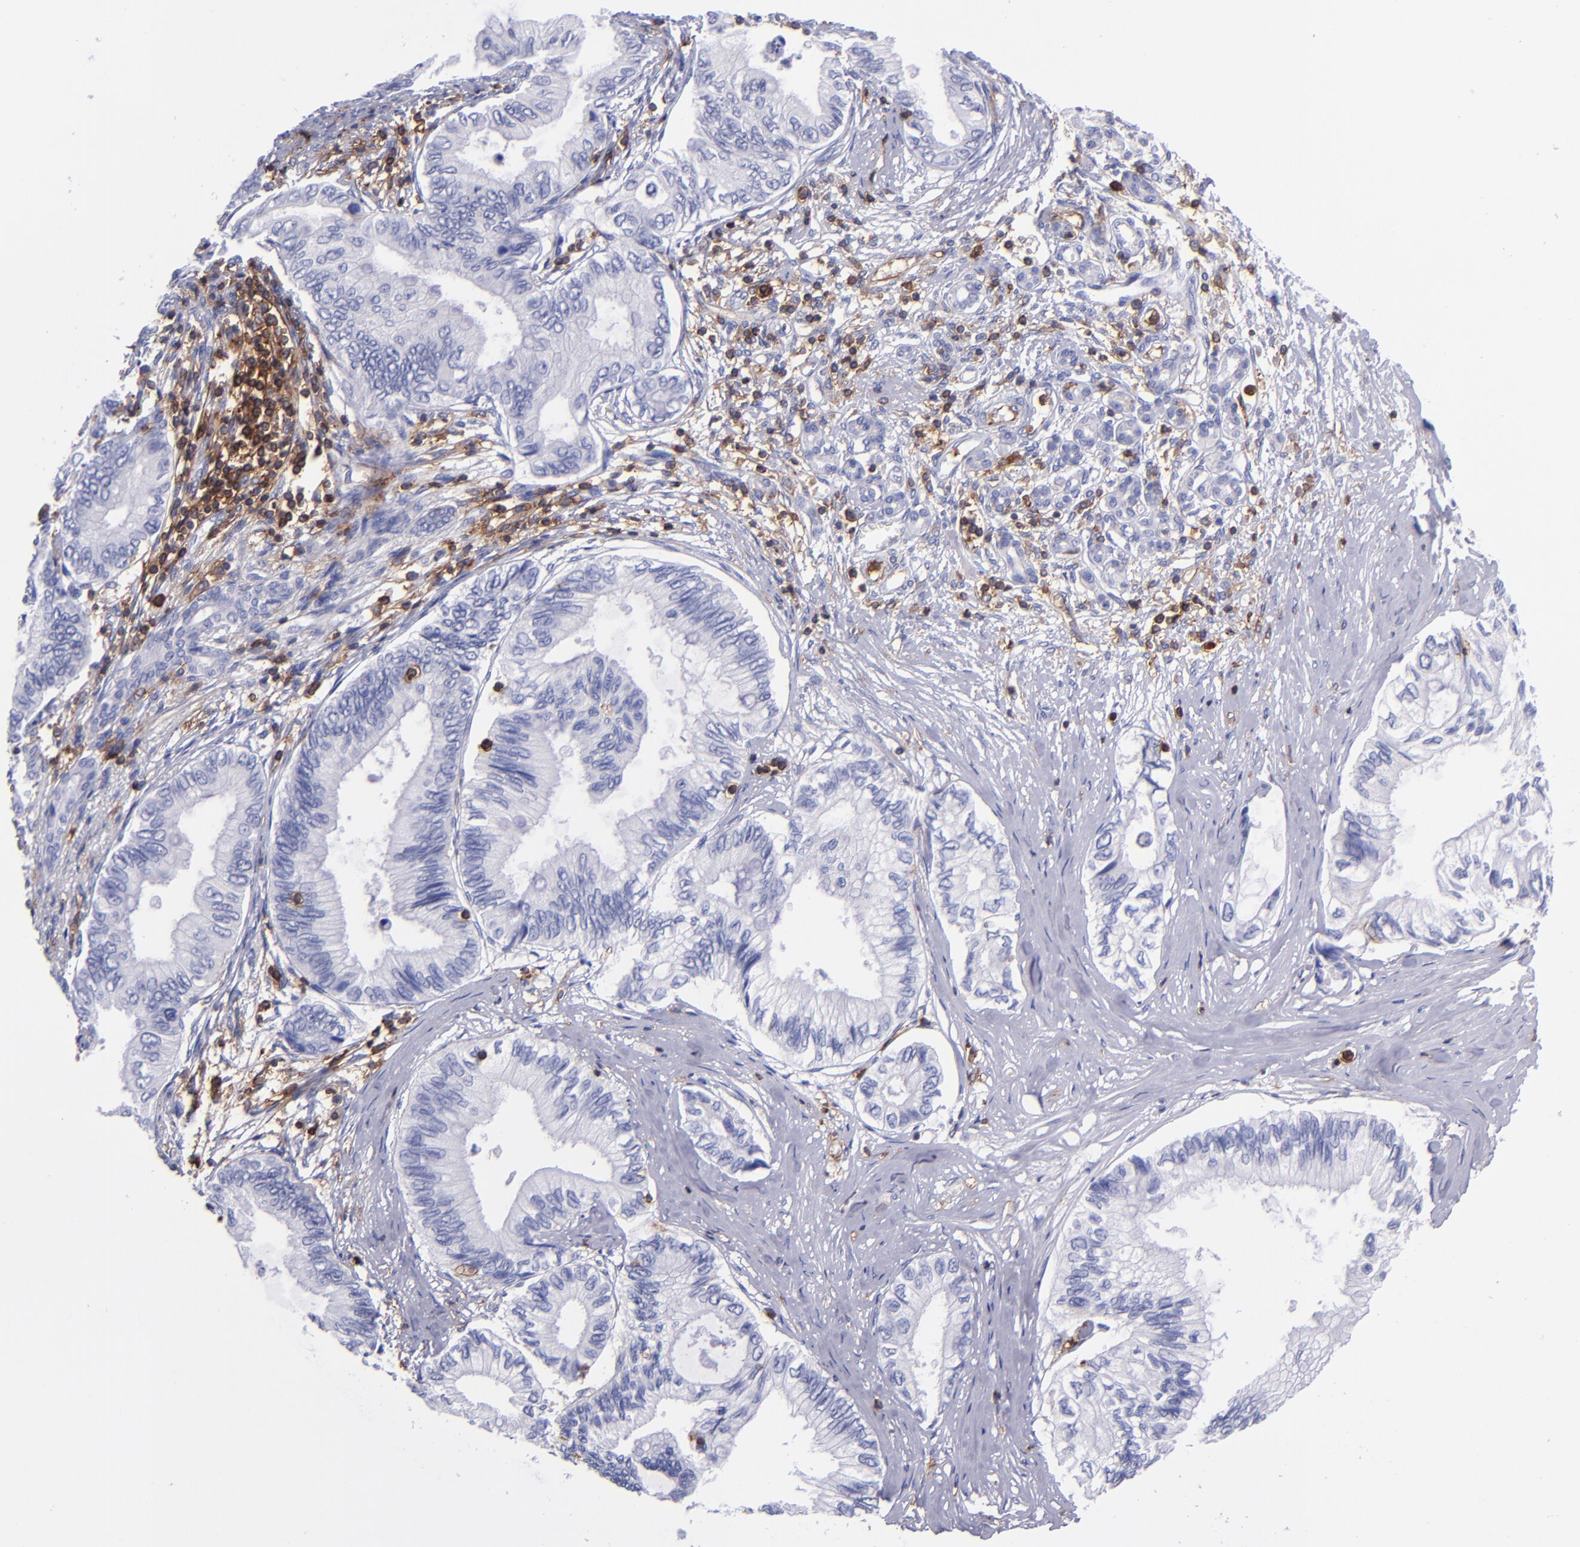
{"staining": {"intensity": "negative", "quantity": "none", "location": "none"}, "tissue": "pancreatic cancer", "cell_type": "Tumor cells", "image_type": "cancer", "snomed": [{"axis": "morphology", "description": "Adenocarcinoma, NOS"}, {"axis": "topography", "description": "Pancreas"}], "caption": "Immunohistochemistry image of human pancreatic cancer (adenocarcinoma) stained for a protein (brown), which shows no staining in tumor cells.", "gene": "ICAM3", "patient": {"sex": "female", "age": 66}}